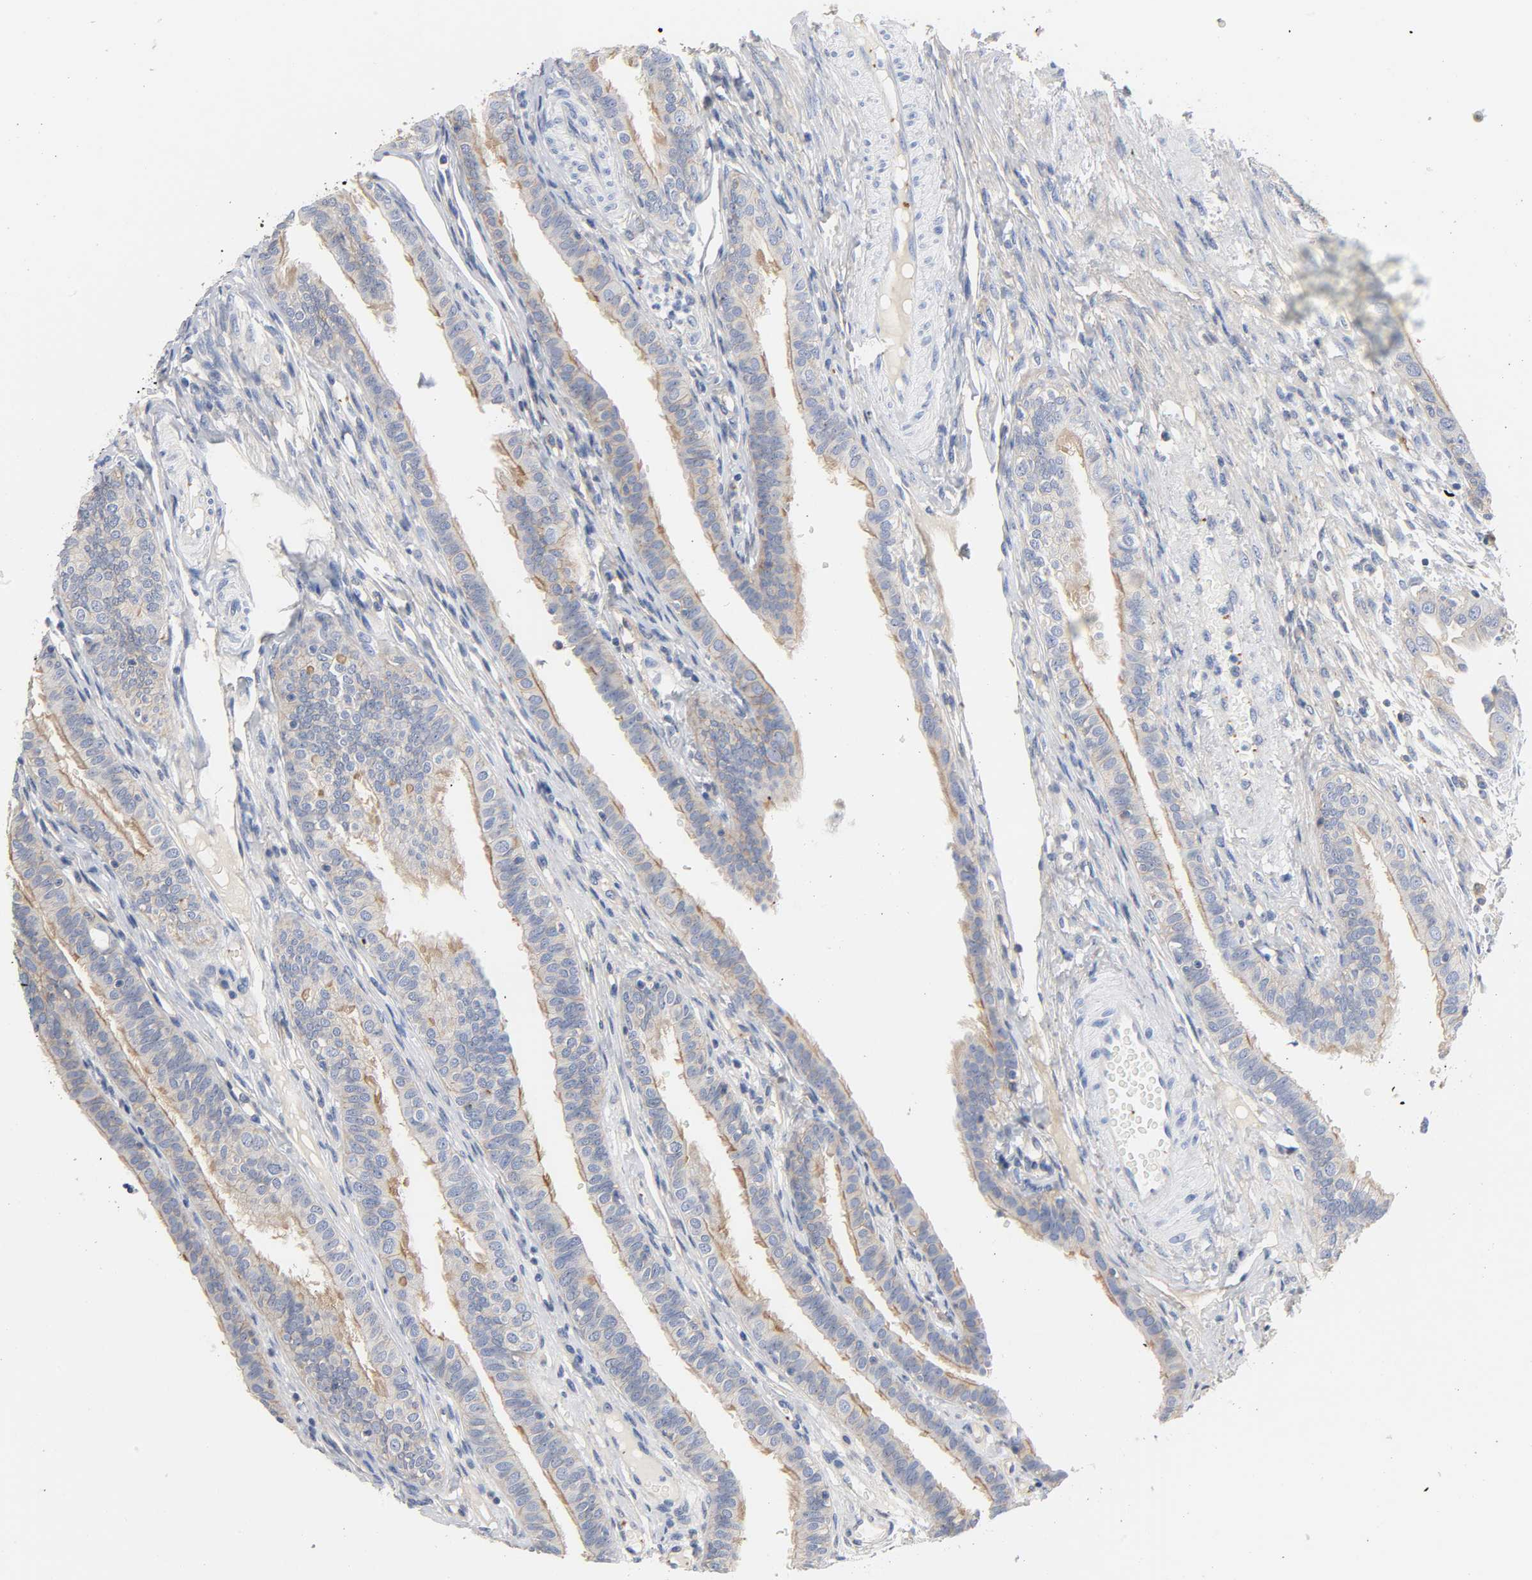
{"staining": {"intensity": "weak", "quantity": "25%-75%", "location": "cytoplasmic/membranous"}, "tissue": "fallopian tube", "cell_type": "Glandular cells", "image_type": "normal", "snomed": [{"axis": "morphology", "description": "Normal tissue, NOS"}, {"axis": "morphology", "description": "Dermoid, NOS"}, {"axis": "topography", "description": "Fallopian tube"}], "caption": "Glandular cells demonstrate low levels of weak cytoplasmic/membranous expression in approximately 25%-75% of cells in normal human fallopian tube.", "gene": "SRC", "patient": {"sex": "female", "age": 33}}